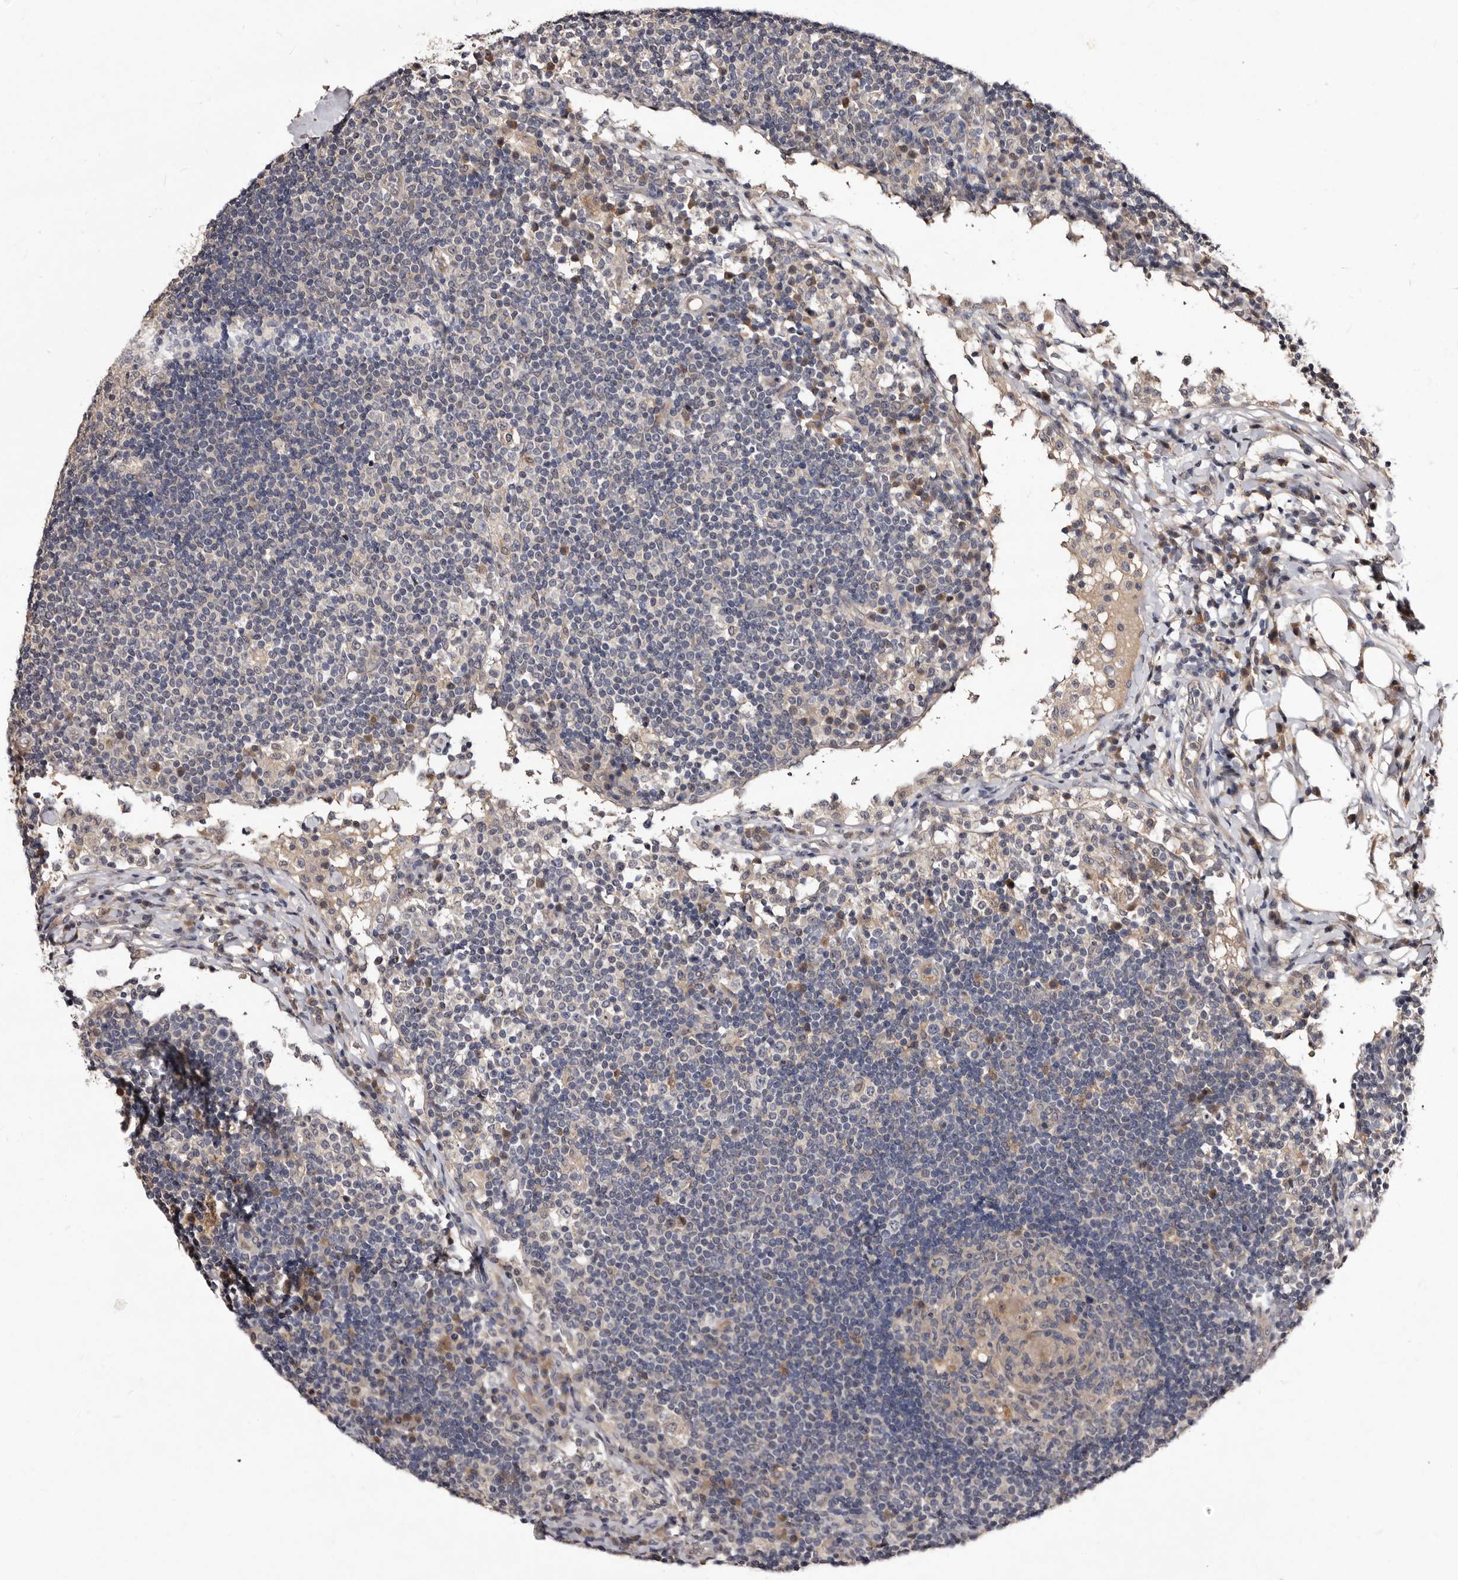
{"staining": {"intensity": "negative", "quantity": "none", "location": "none"}, "tissue": "lymph node", "cell_type": "Germinal center cells", "image_type": "normal", "snomed": [{"axis": "morphology", "description": "Normal tissue, NOS"}, {"axis": "topography", "description": "Lymph node"}], "caption": "DAB immunohistochemical staining of unremarkable human lymph node reveals no significant positivity in germinal center cells.", "gene": "LANCL2", "patient": {"sex": "female", "age": 53}}